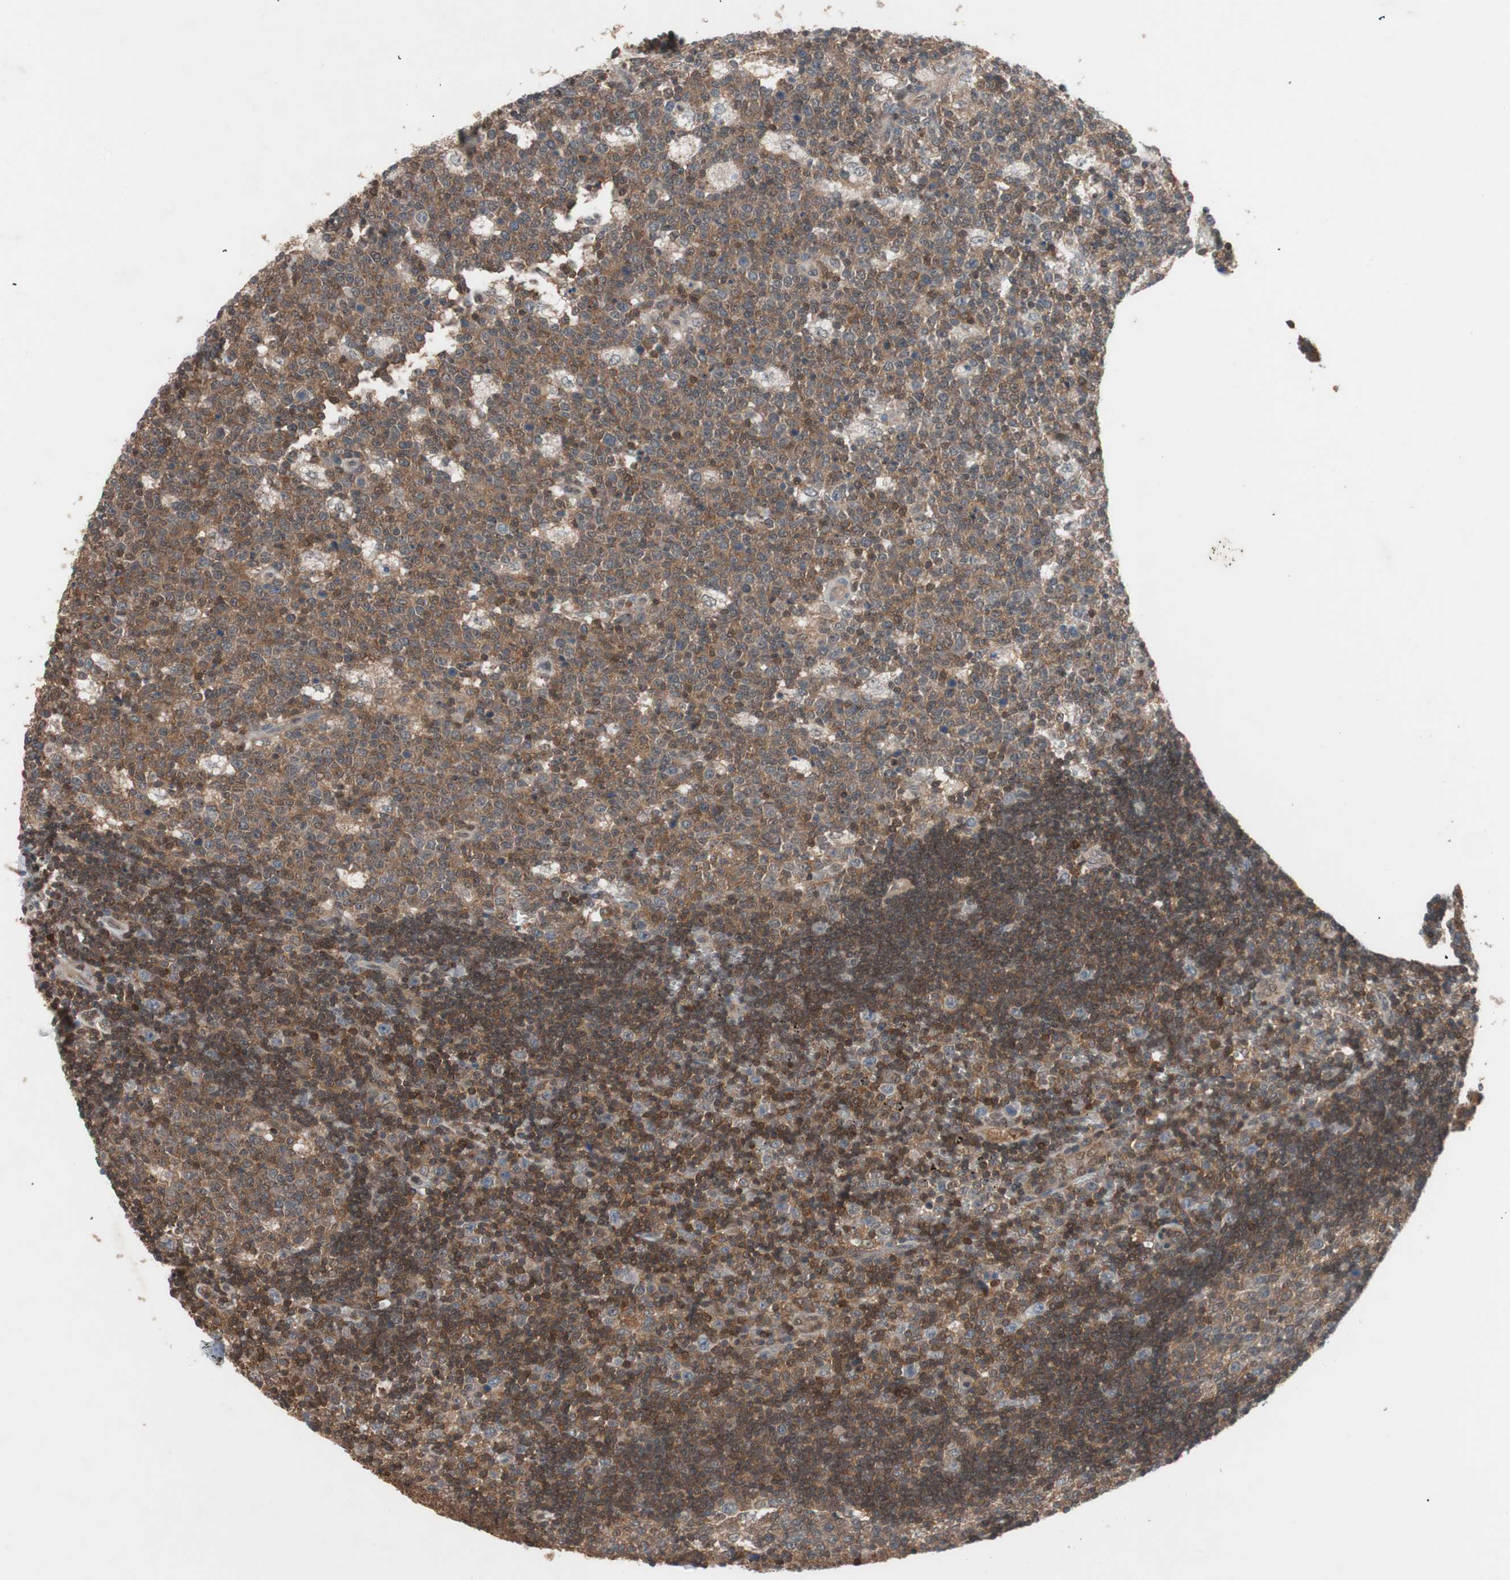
{"staining": {"intensity": "moderate", "quantity": ">75%", "location": "cytoplasmic/membranous"}, "tissue": "lymph node", "cell_type": "Germinal center cells", "image_type": "normal", "snomed": [{"axis": "morphology", "description": "Normal tissue, NOS"}, {"axis": "topography", "description": "Lymph node"}, {"axis": "topography", "description": "Salivary gland"}], "caption": "High-magnification brightfield microscopy of normal lymph node stained with DAB (3,3'-diaminobenzidine) (brown) and counterstained with hematoxylin (blue). germinal center cells exhibit moderate cytoplasmic/membranous expression is present in about>75% of cells. (DAB = brown stain, brightfield microscopy at high magnification).", "gene": "GALT", "patient": {"sex": "male", "age": 8}}